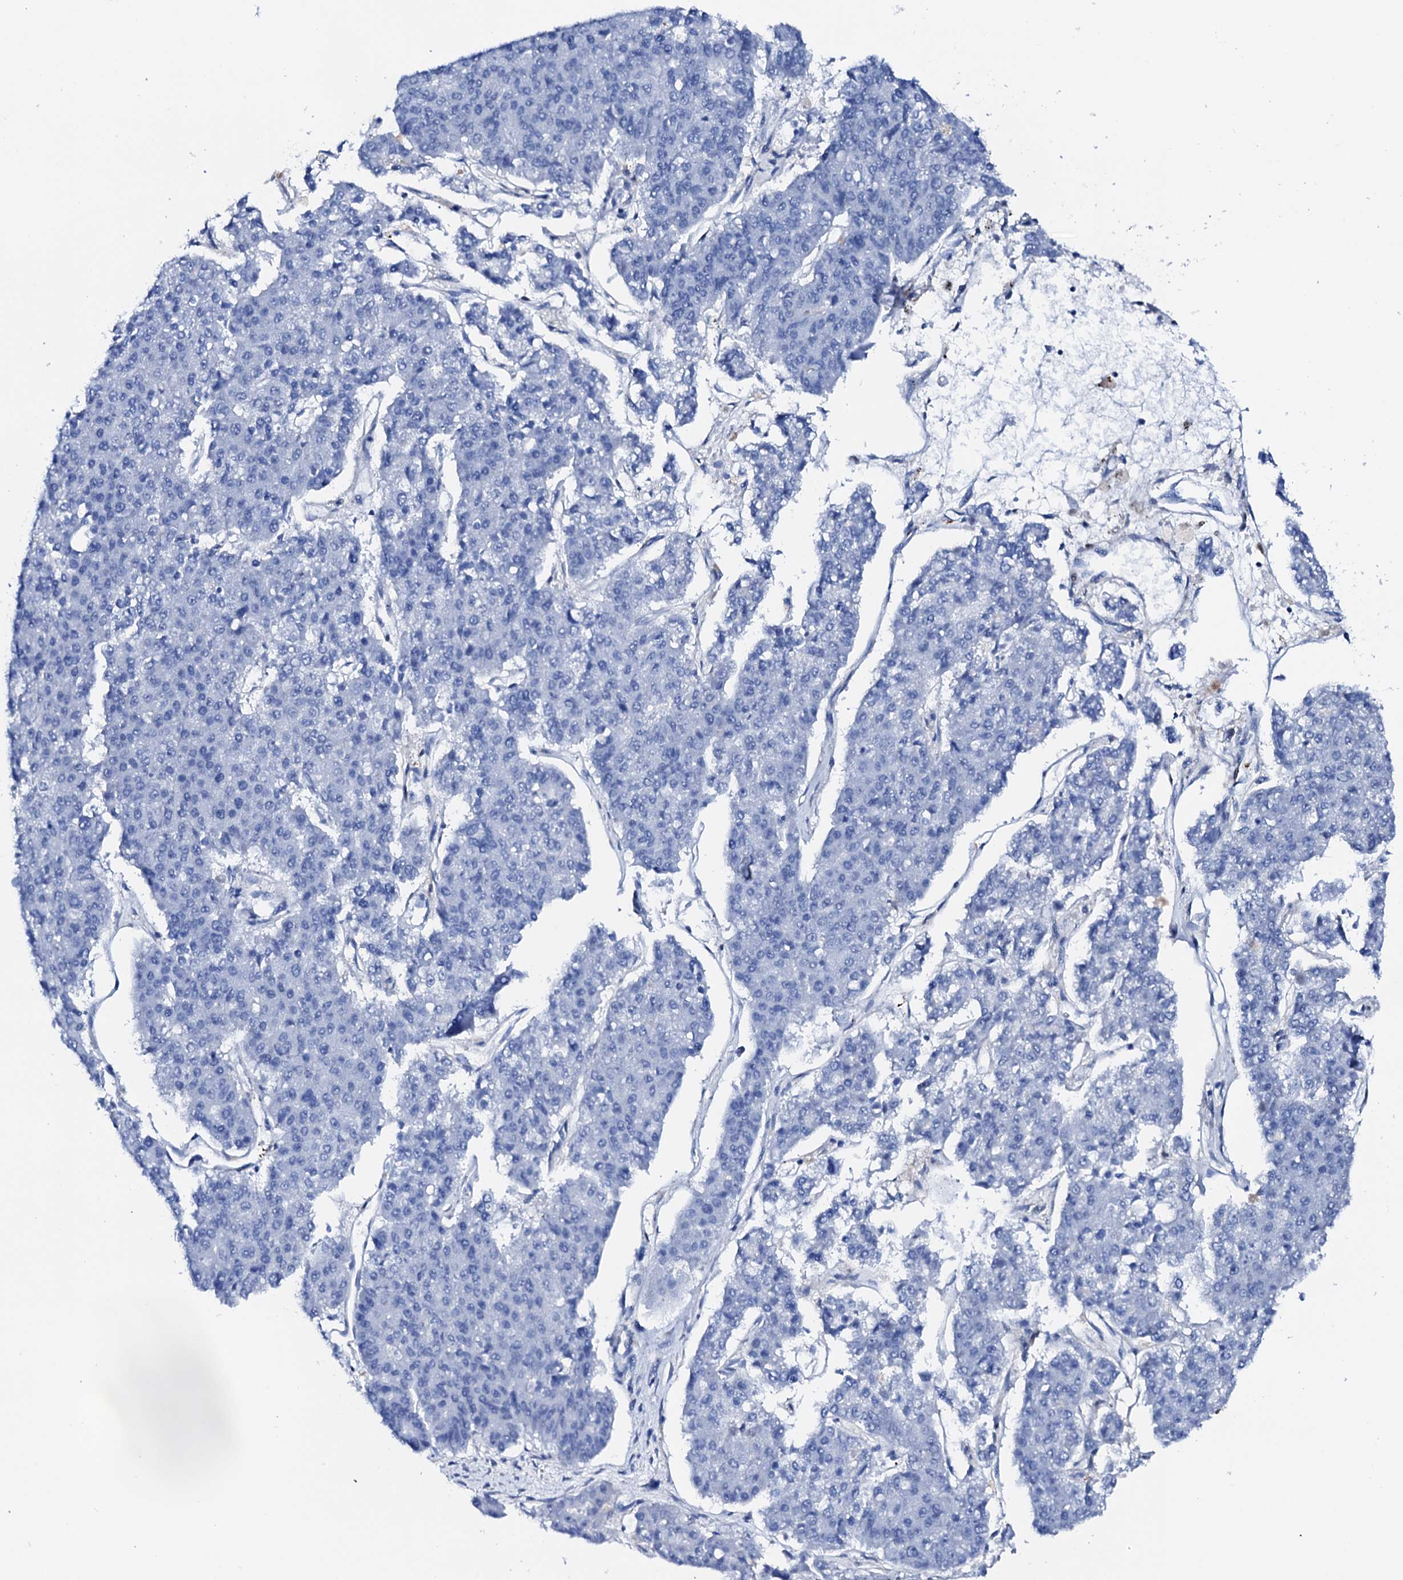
{"staining": {"intensity": "negative", "quantity": "none", "location": "none"}, "tissue": "pancreatic cancer", "cell_type": "Tumor cells", "image_type": "cancer", "snomed": [{"axis": "morphology", "description": "Adenocarcinoma, NOS"}, {"axis": "topography", "description": "Pancreas"}], "caption": "The photomicrograph exhibits no staining of tumor cells in pancreatic cancer (adenocarcinoma).", "gene": "NRIP2", "patient": {"sex": "male", "age": 50}}